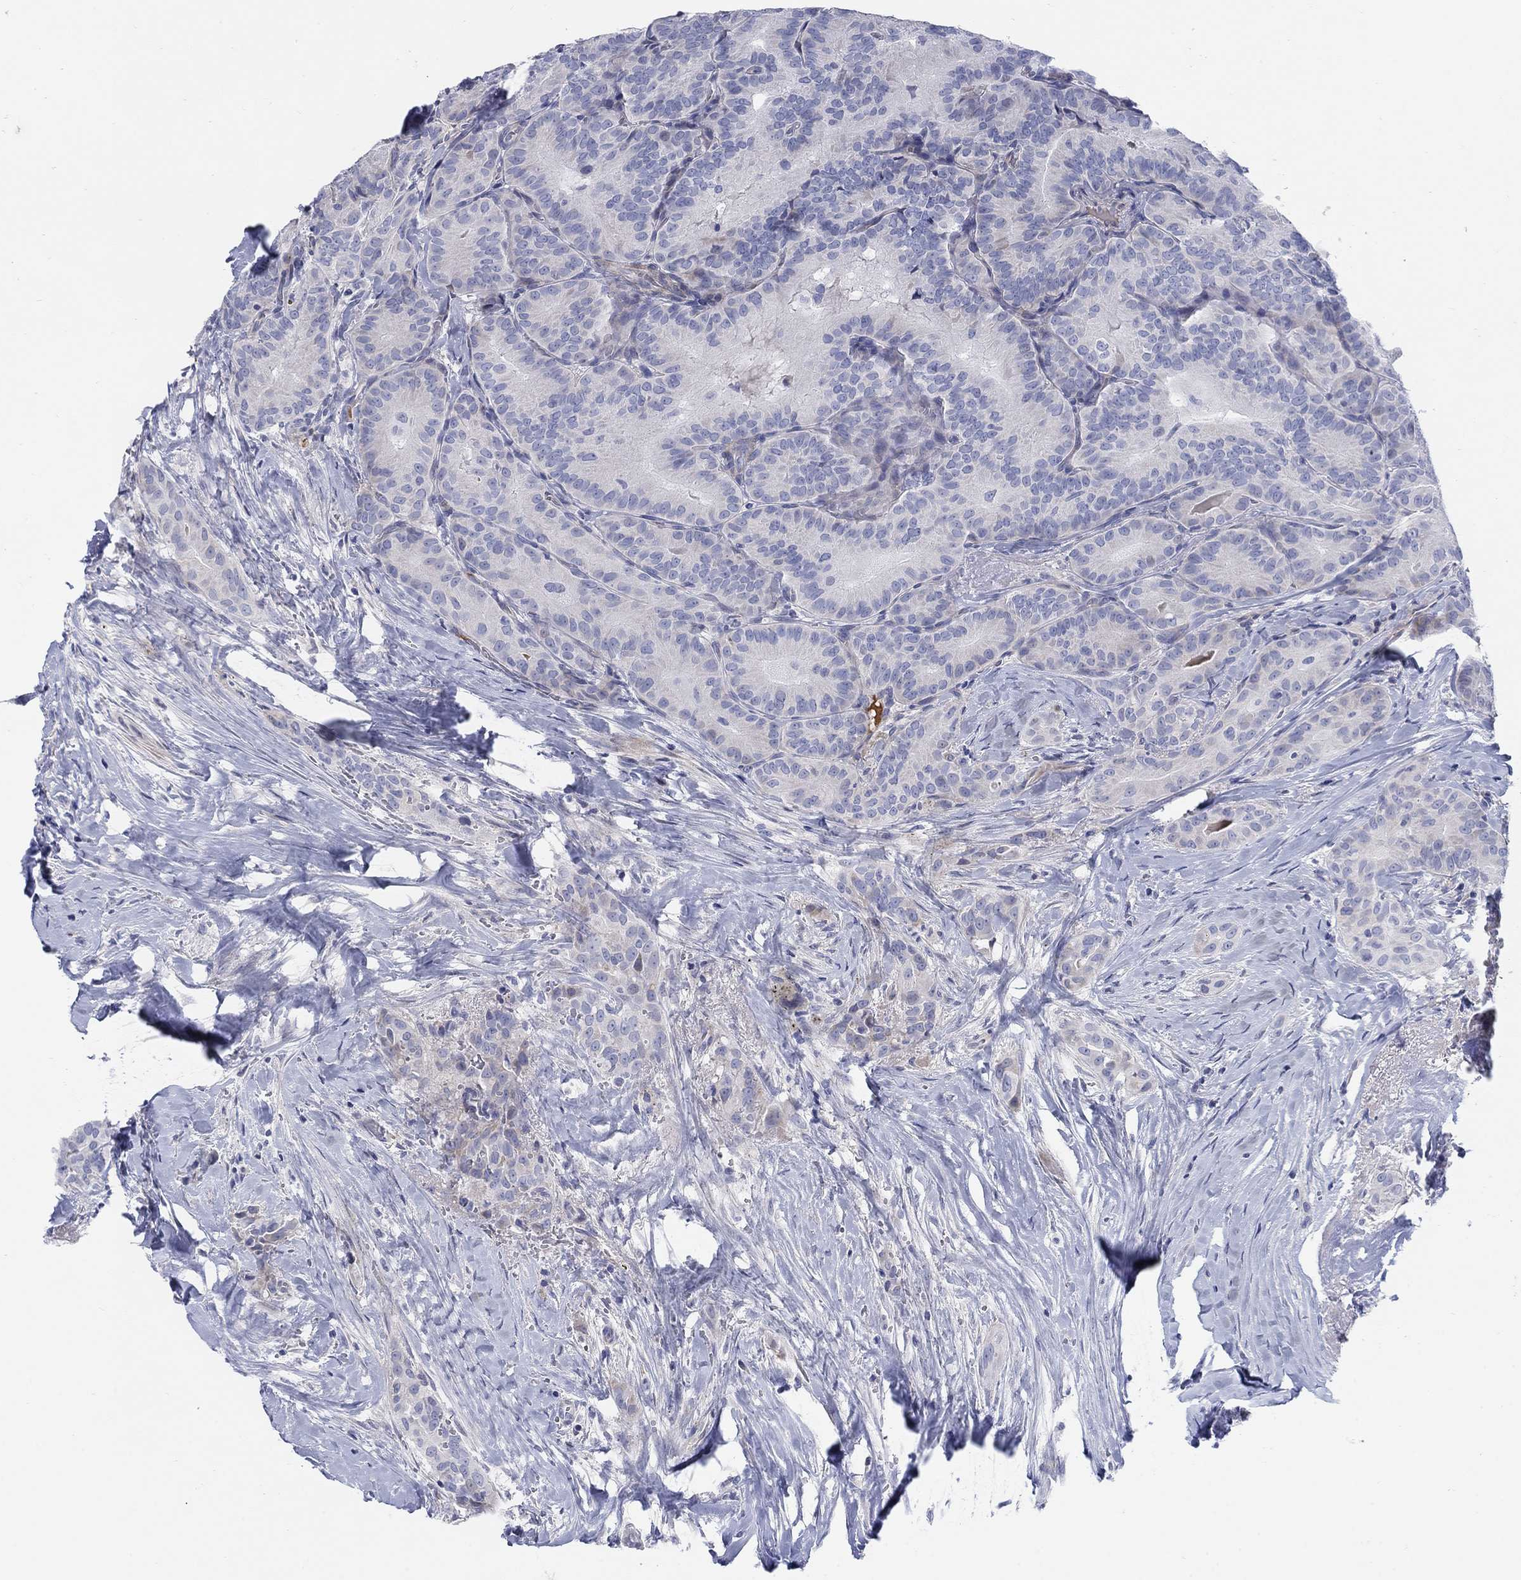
{"staining": {"intensity": "negative", "quantity": "none", "location": "none"}, "tissue": "thyroid cancer", "cell_type": "Tumor cells", "image_type": "cancer", "snomed": [{"axis": "morphology", "description": "Papillary adenocarcinoma, NOS"}, {"axis": "topography", "description": "Thyroid gland"}], "caption": "An image of thyroid papillary adenocarcinoma stained for a protein demonstrates no brown staining in tumor cells.", "gene": "HEATR4", "patient": {"sex": "male", "age": 61}}